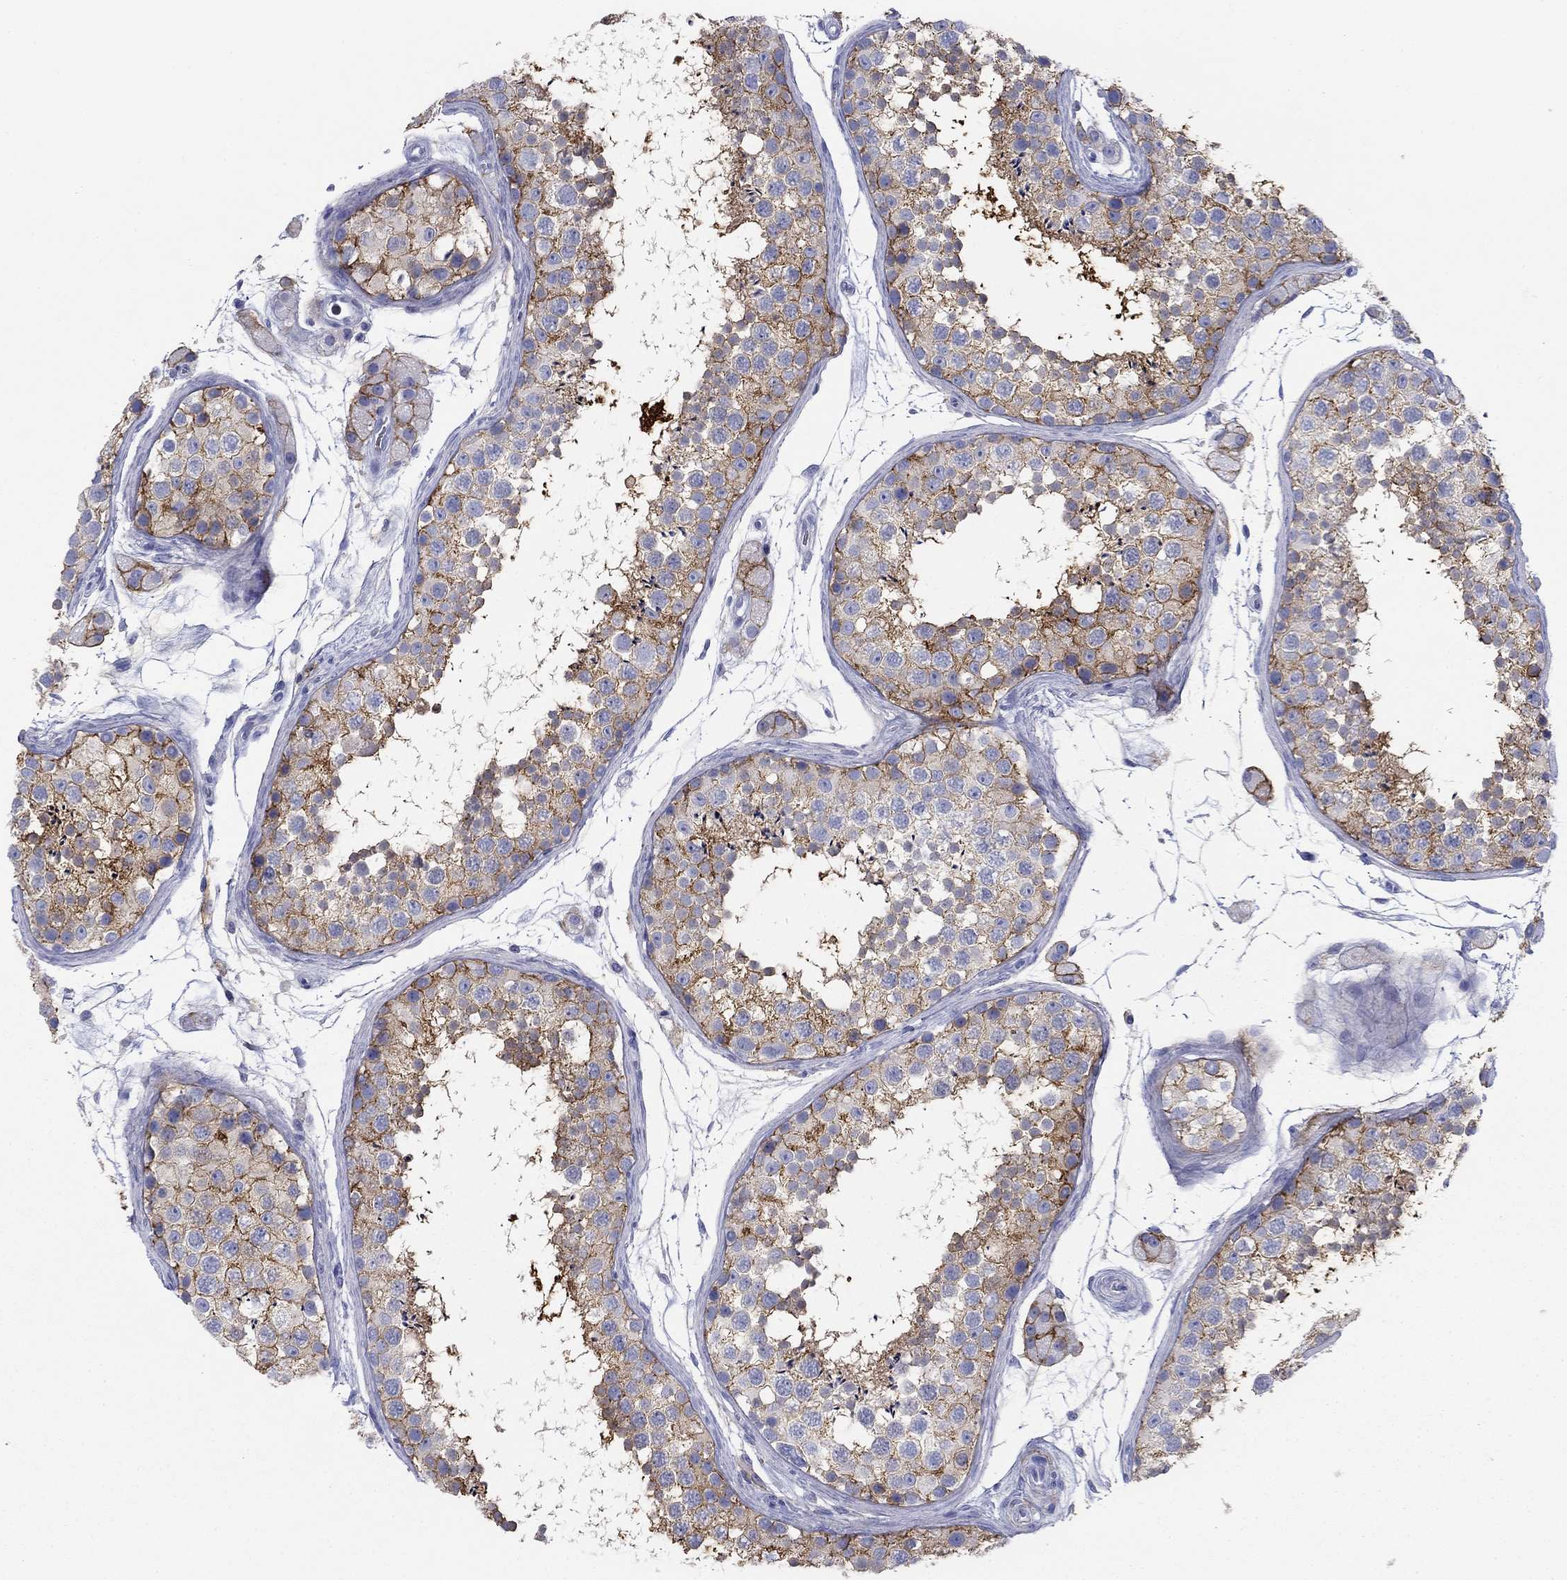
{"staining": {"intensity": "strong", "quantity": "25%-75%", "location": "cytoplasmic/membranous"}, "tissue": "testis", "cell_type": "Cells in seminiferous ducts", "image_type": "normal", "snomed": [{"axis": "morphology", "description": "Normal tissue, NOS"}, {"axis": "topography", "description": "Testis"}], "caption": "The histopathology image exhibits a brown stain indicating the presence of a protein in the cytoplasmic/membranous of cells in seminiferous ducts in testis. (DAB (3,3'-diaminobenzidine) IHC with brightfield microscopy, high magnification).", "gene": "GPC1", "patient": {"sex": "male", "age": 41}}